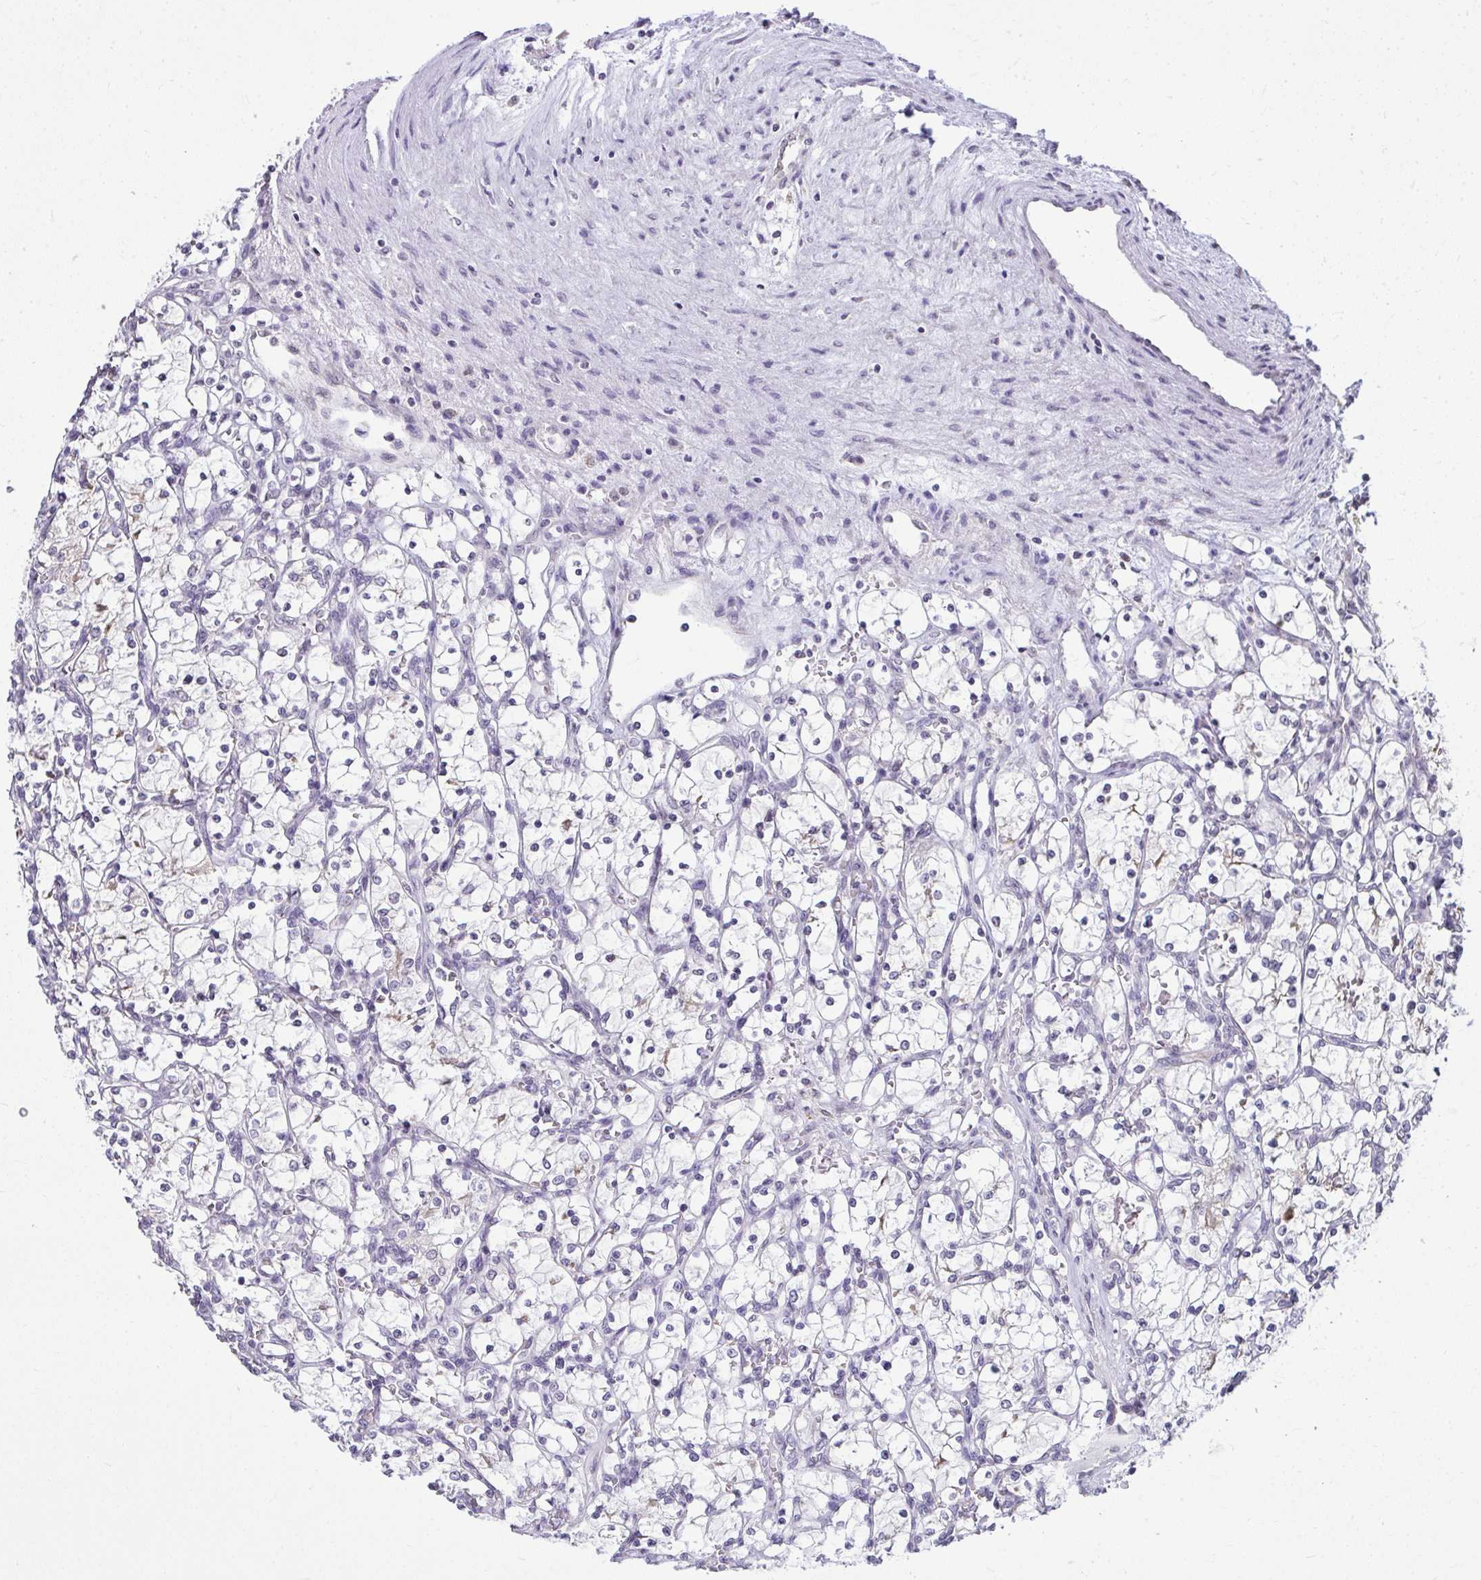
{"staining": {"intensity": "weak", "quantity": "<25%", "location": "cytoplasmic/membranous"}, "tissue": "renal cancer", "cell_type": "Tumor cells", "image_type": "cancer", "snomed": [{"axis": "morphology", "description": "Adenocarcinoma, NOS"}, {"axis": "topography", "description": "Kidney"}], "caption": "Immunohistochemistry (IHC) image of neoplastic tissue: renal adenocarcinoma stained with DAB (3,3'-diaminobenzidine) demonstrates no significant protein staining in tumor cells.", "gene": "NPPA", "patient": {"sex": "female", "age": 69}}